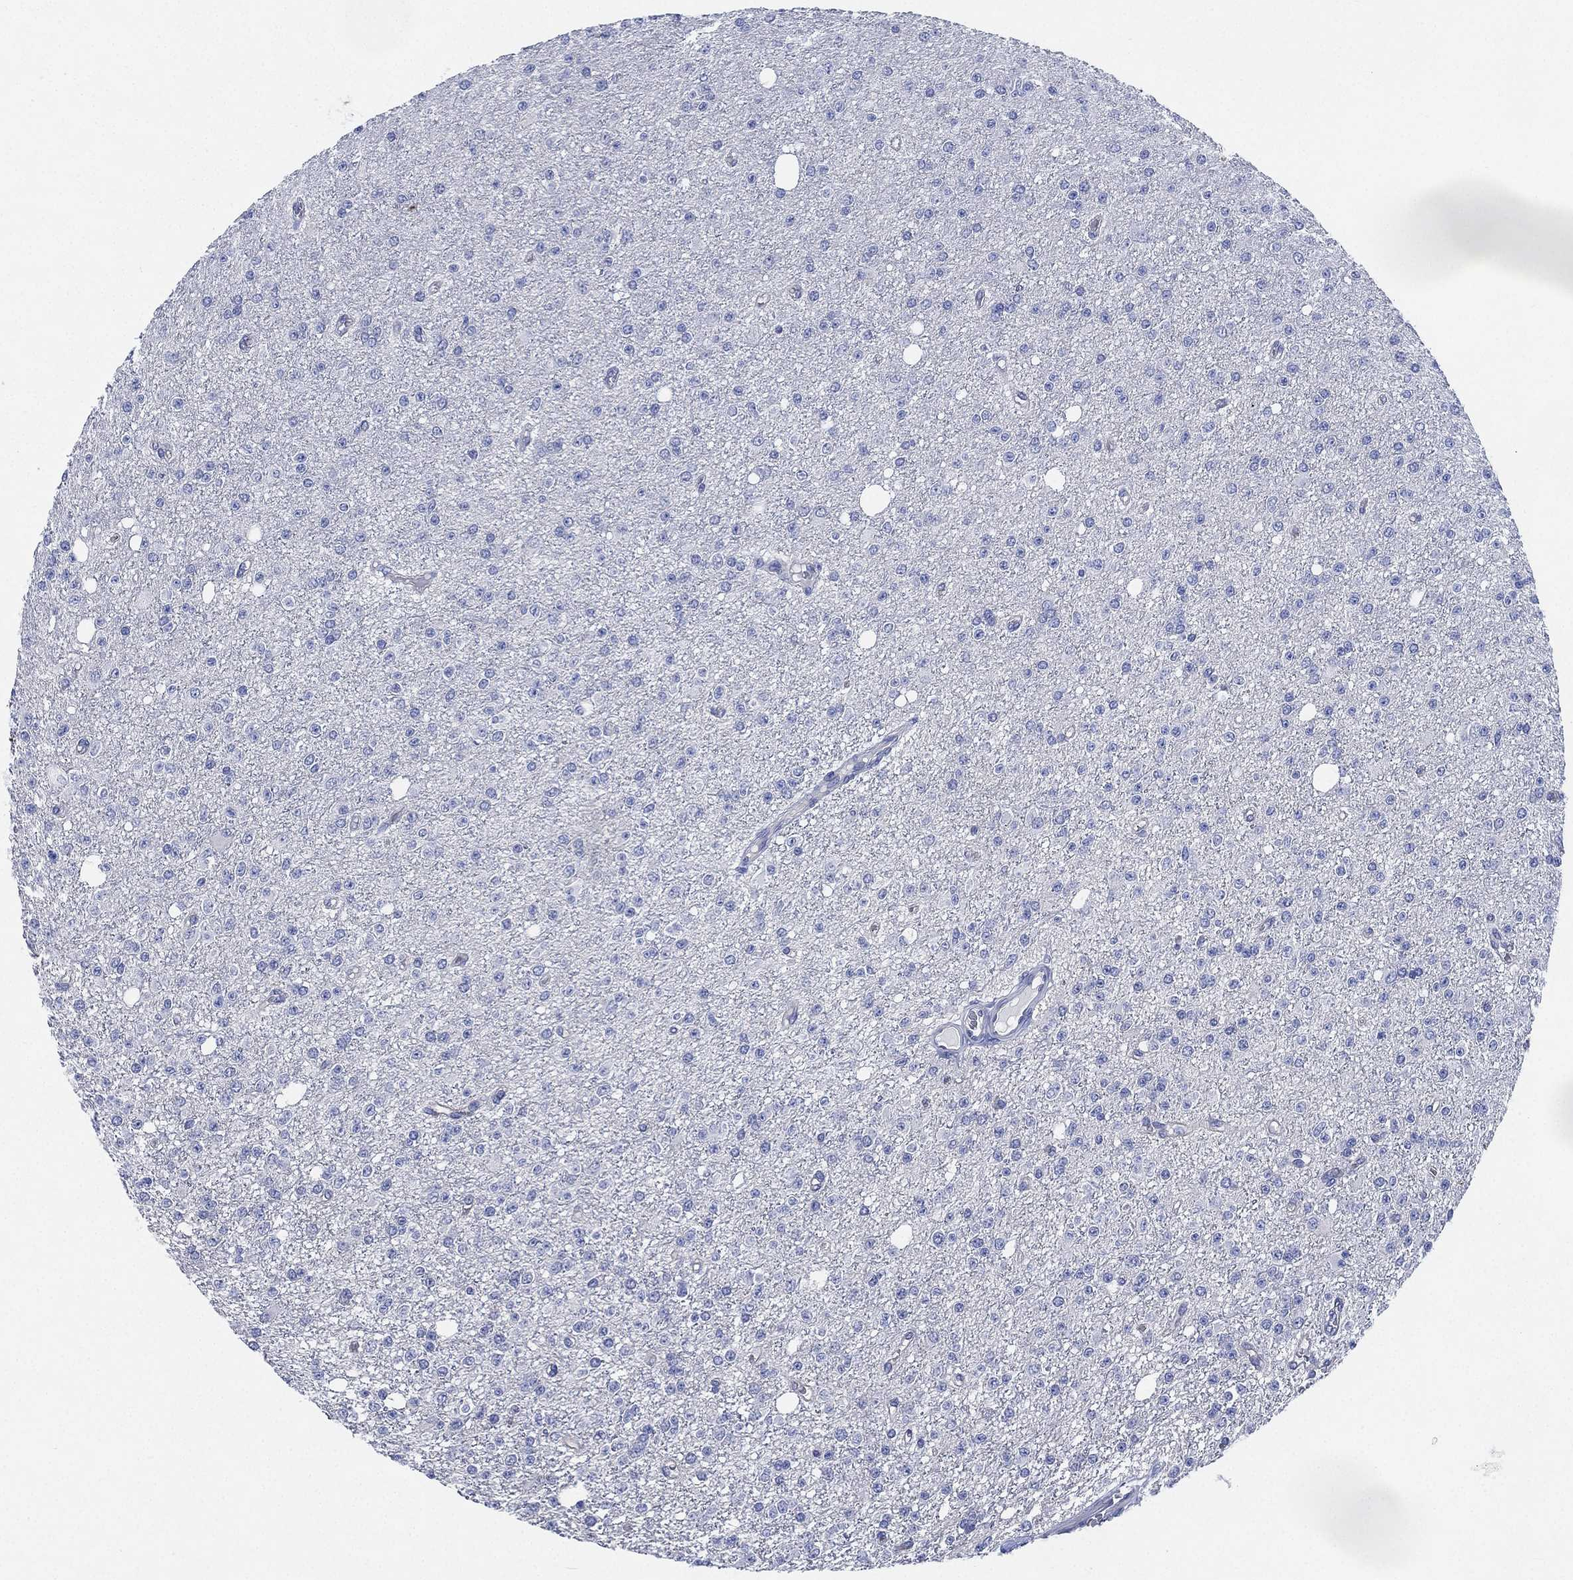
{"staining": {"intensity": "negative", "quantity": "none", "location": "none"}, "tissue": "glioma", "cell_type": "Tumor cells", "image_type": "cancer", "snomed": [{"axis": "morphology", "description": "Glioma, malignant, Low grade"}, {"axis": "topography", "description": "Brain"}], "caption": "Micrograph shows no significant protein positivity in tumor cells of glioma.", "gene": "CCDC70", "patient": {"sex": "female", "age": 45}}